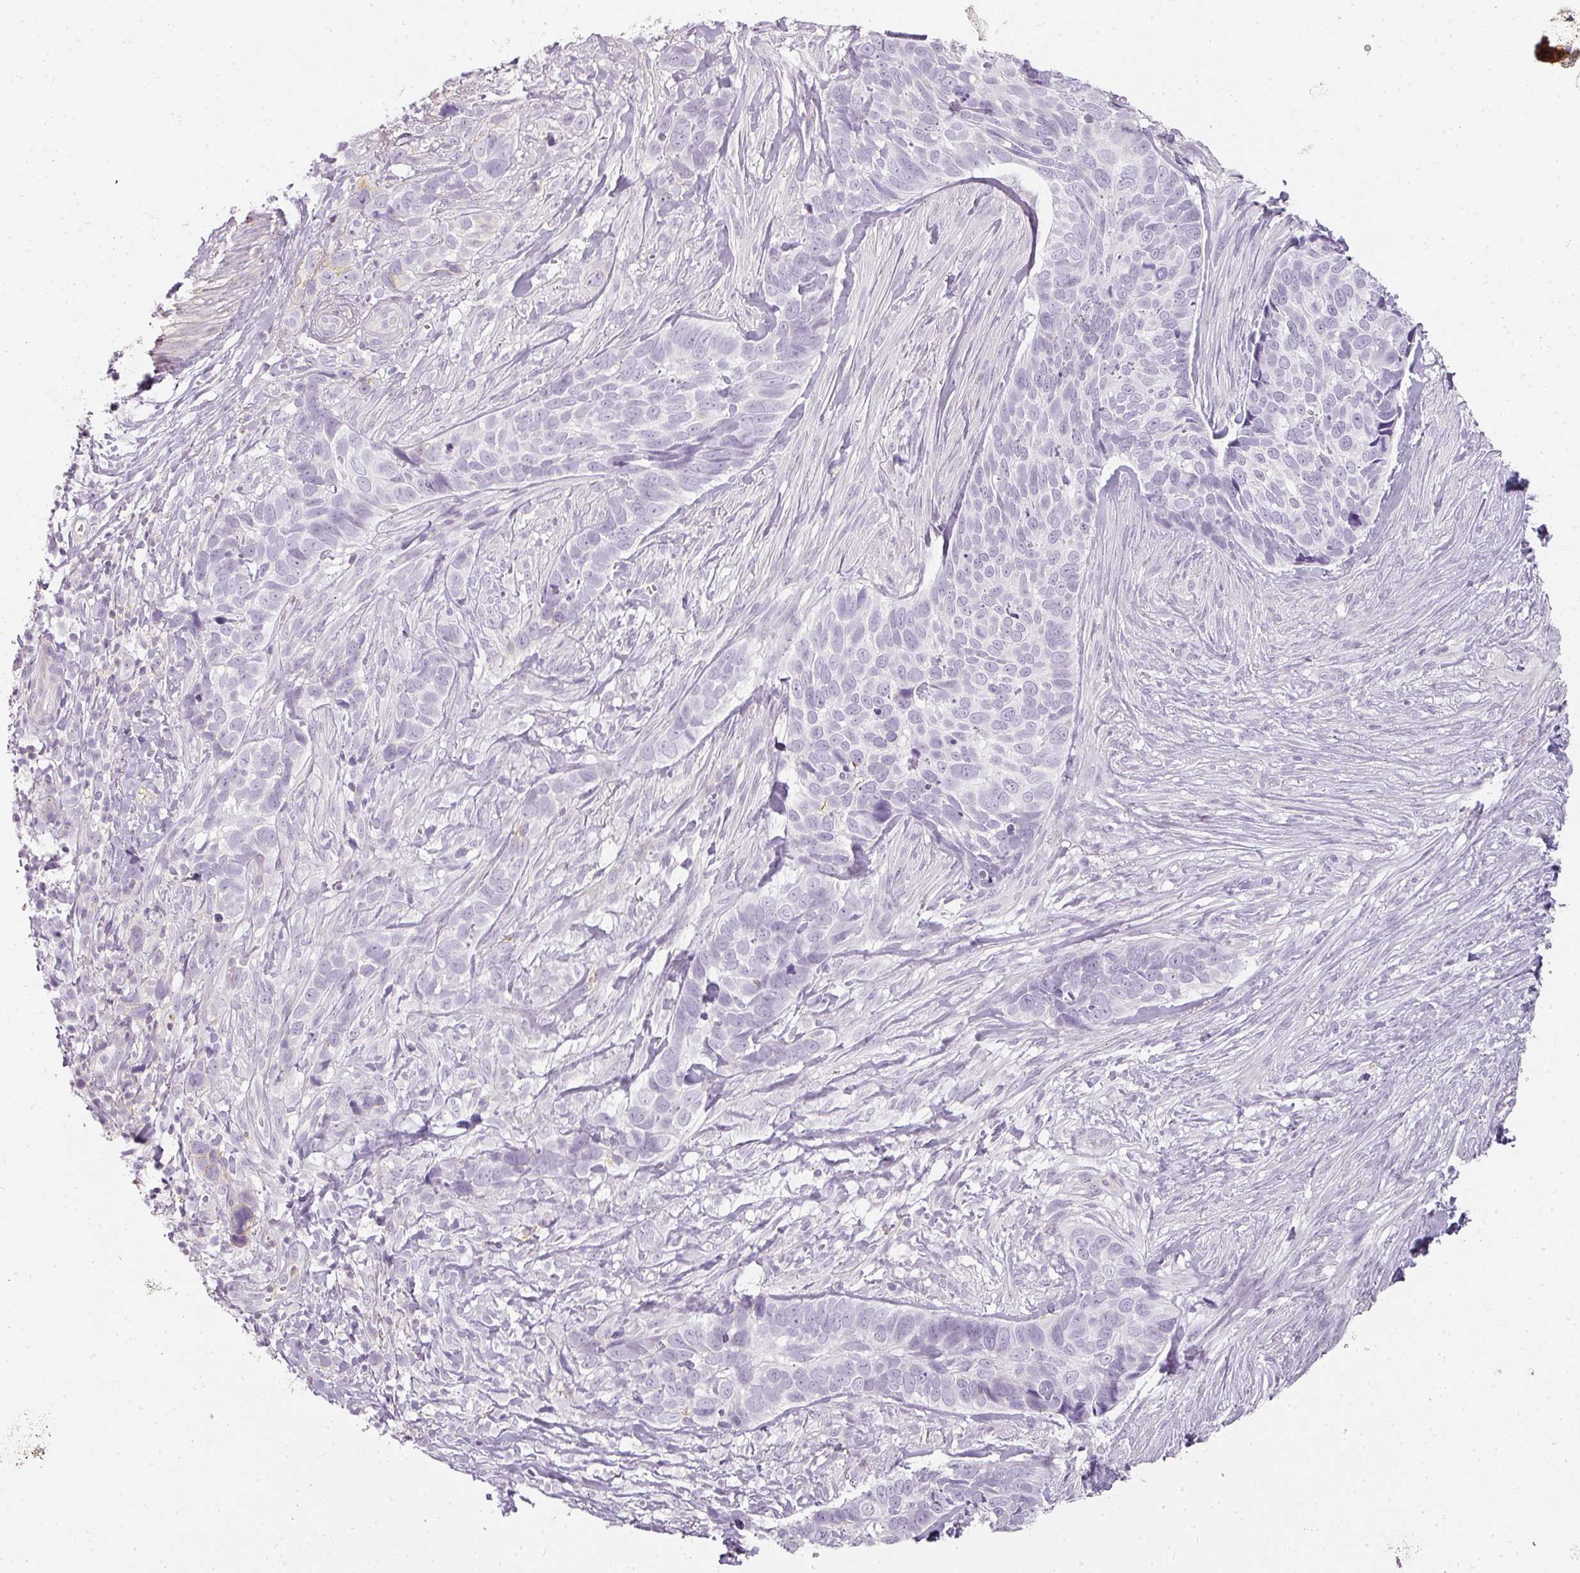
{"staining": {"intensity": "negative", "quantity": "none", "location": "none"}, "tissue": "skin cancer", "cell_type": "Tumor cells", "image_type": "cancer", "snomed": [{"axis": "morphology", "description": "Basal cell carcinoma"}, {"axis": "topography", "description": "Skin"}], "caption": "IHC of basal cell carcinoma (skin) reveals no positivity in tumor cells.", "gene": "TMEM42", "patient": {"sex": "female", "age": 82}}